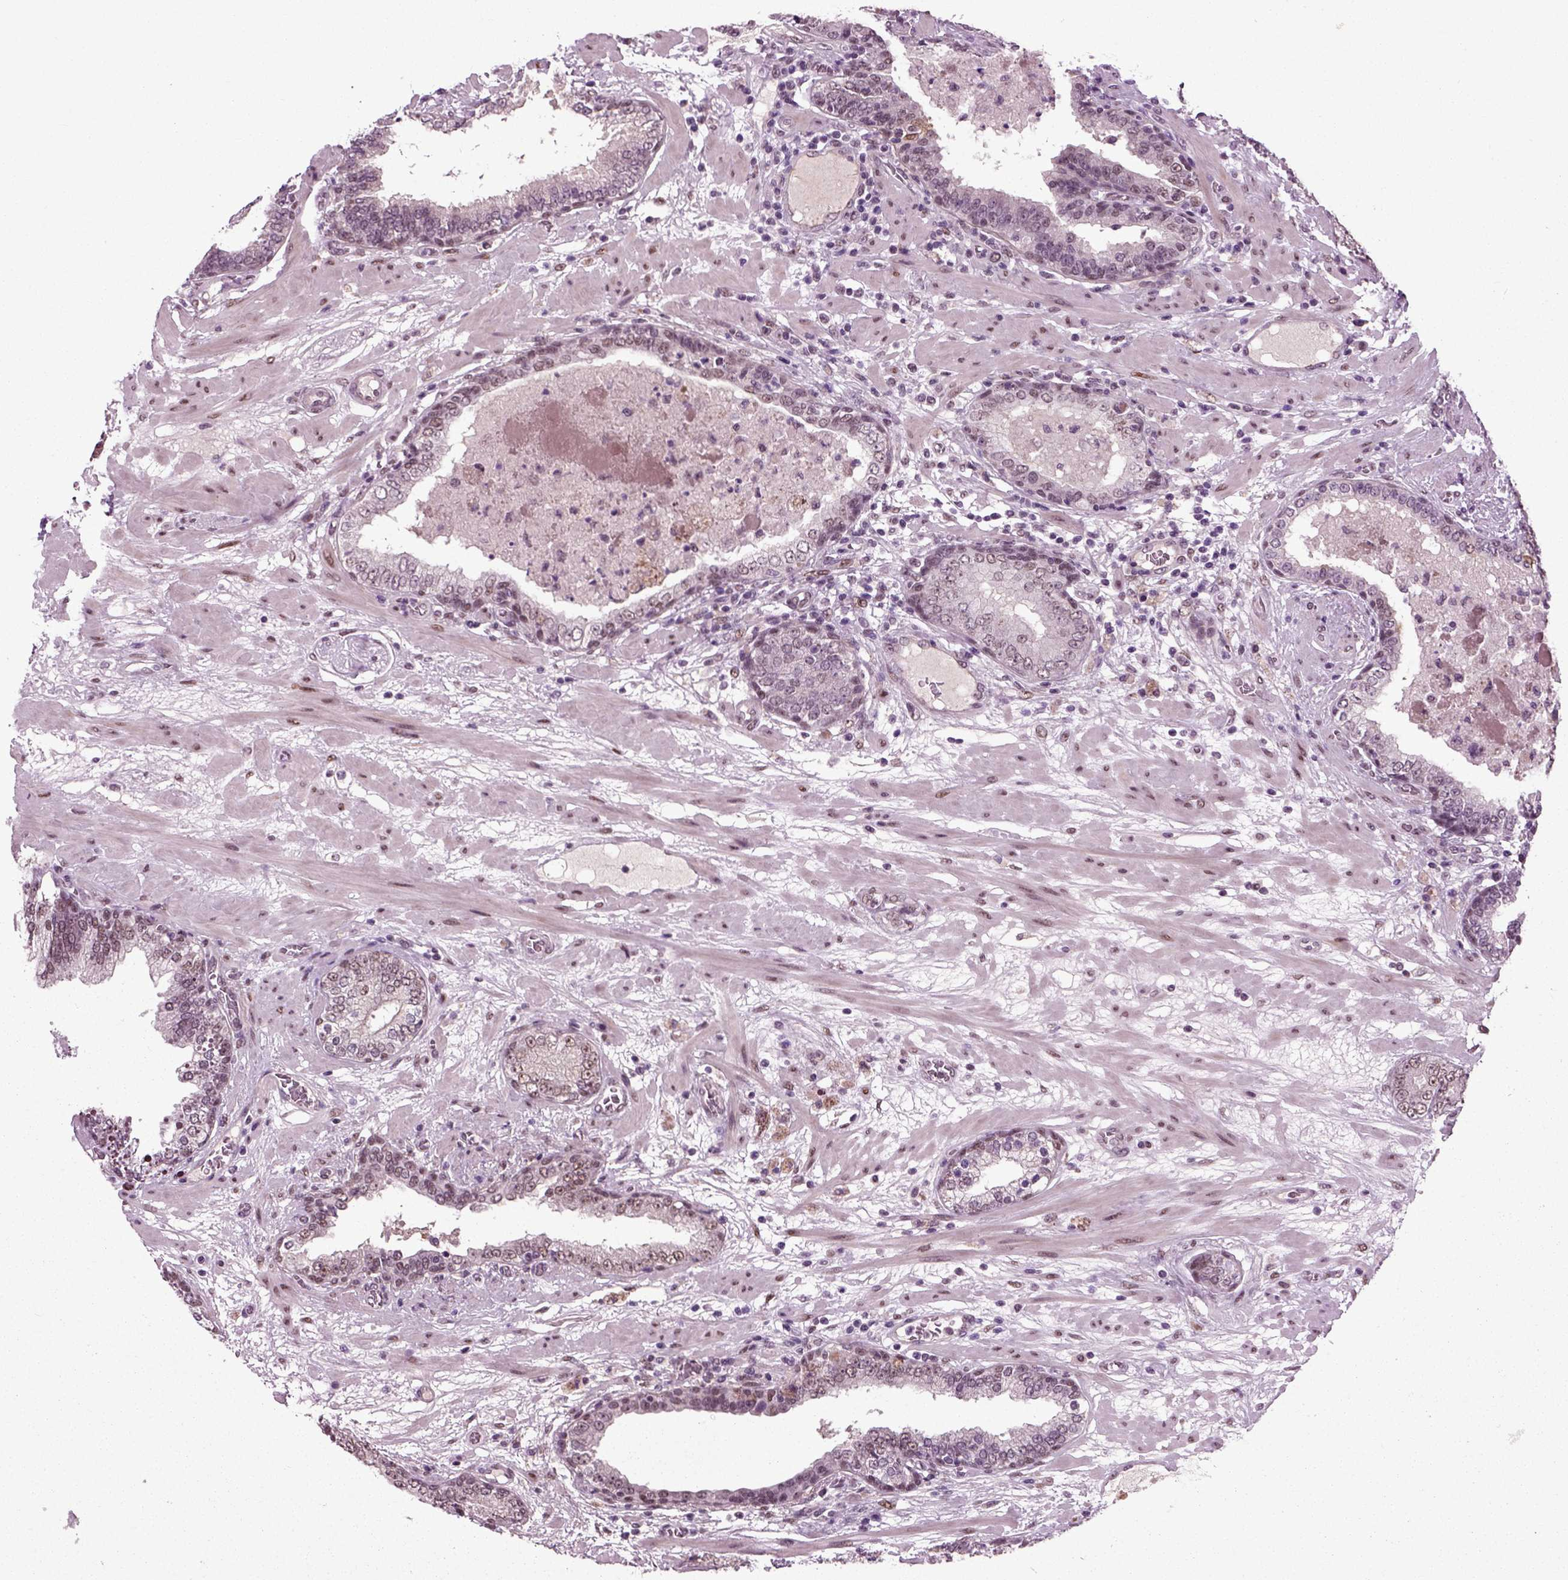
{"staining": {"intensity": "moderate", "quantity": "25%-75%", "location": "nuclear"}, "tissue": "prostate cancer", "cell_type": "Tumor cells", "image_type": "cancer", "snomed": [{"axis": "morphology", "description": "Adenocarcinoma, Low grade"}, {"axis": "topography", "description": "Prostate"}], "caption": "About 25%-75% of tumor cells in human prostate cancer (adenocarcinoma (low-grade)) display moderate nuclear protein positivity as visualized by brown immunohistochemical staining.", "gene": "RCOR3", "patient": {"sex": "male", "age": 60}}